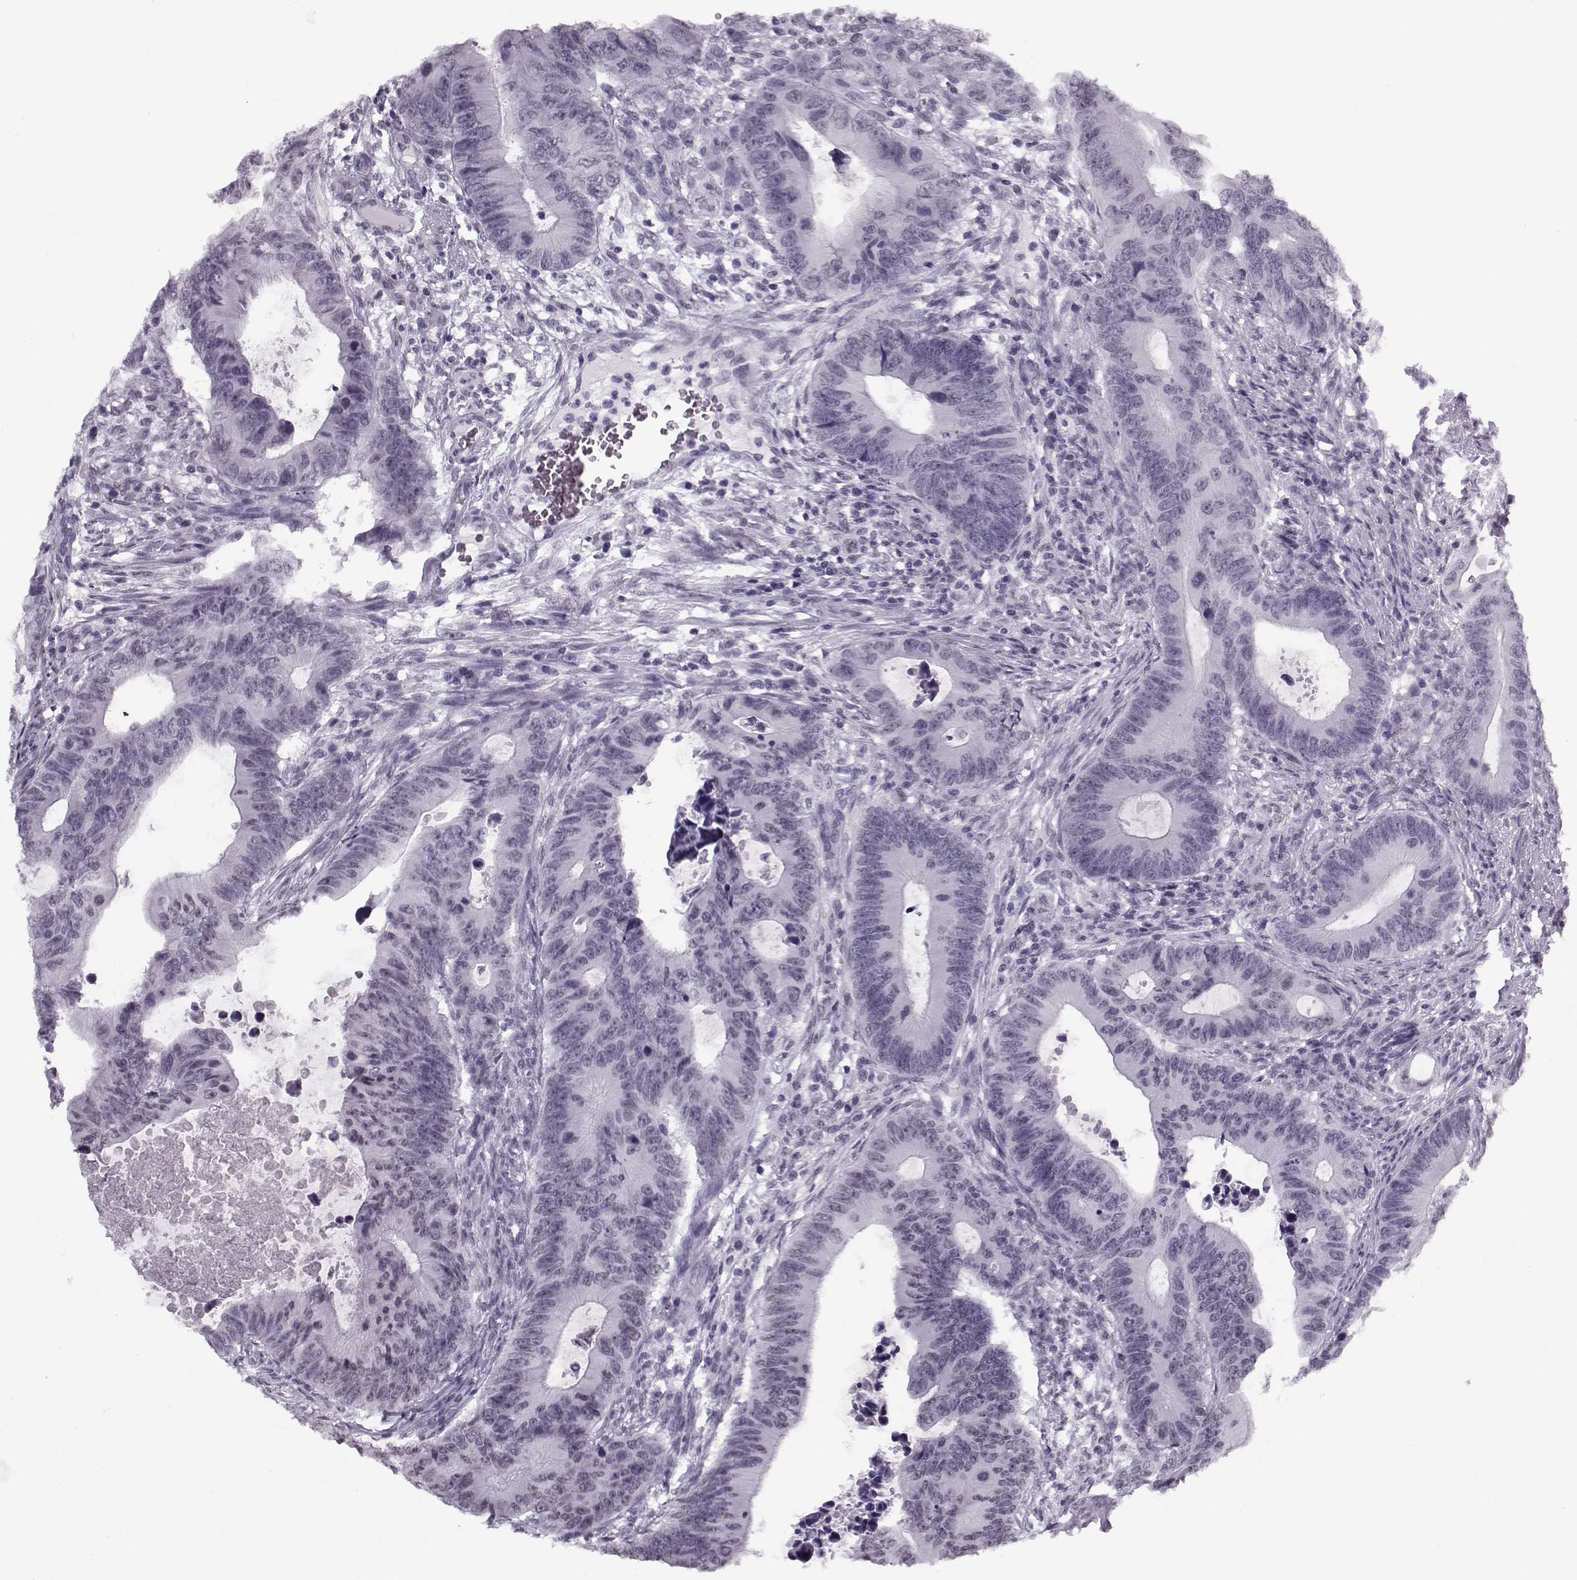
{"staining": {"intensity": "negative", "quantity": "none", "location": "none"}, "tissue": "colorectal cancer", "cell_type": "Tumor cells", "image_type": "cancer", "snomed": [{"axis": "morphology", "description": "Adenocarcinoma, NOS"}, {"axis": "topography", "description": "Colon"}], "caption": "Adenocarcinoma (colorectal) was stained to show a protein in brown. There is no significant positivity in tumor cells.", "gene": "PRMT8", "patient": {"sex": "female", "age": 87}}